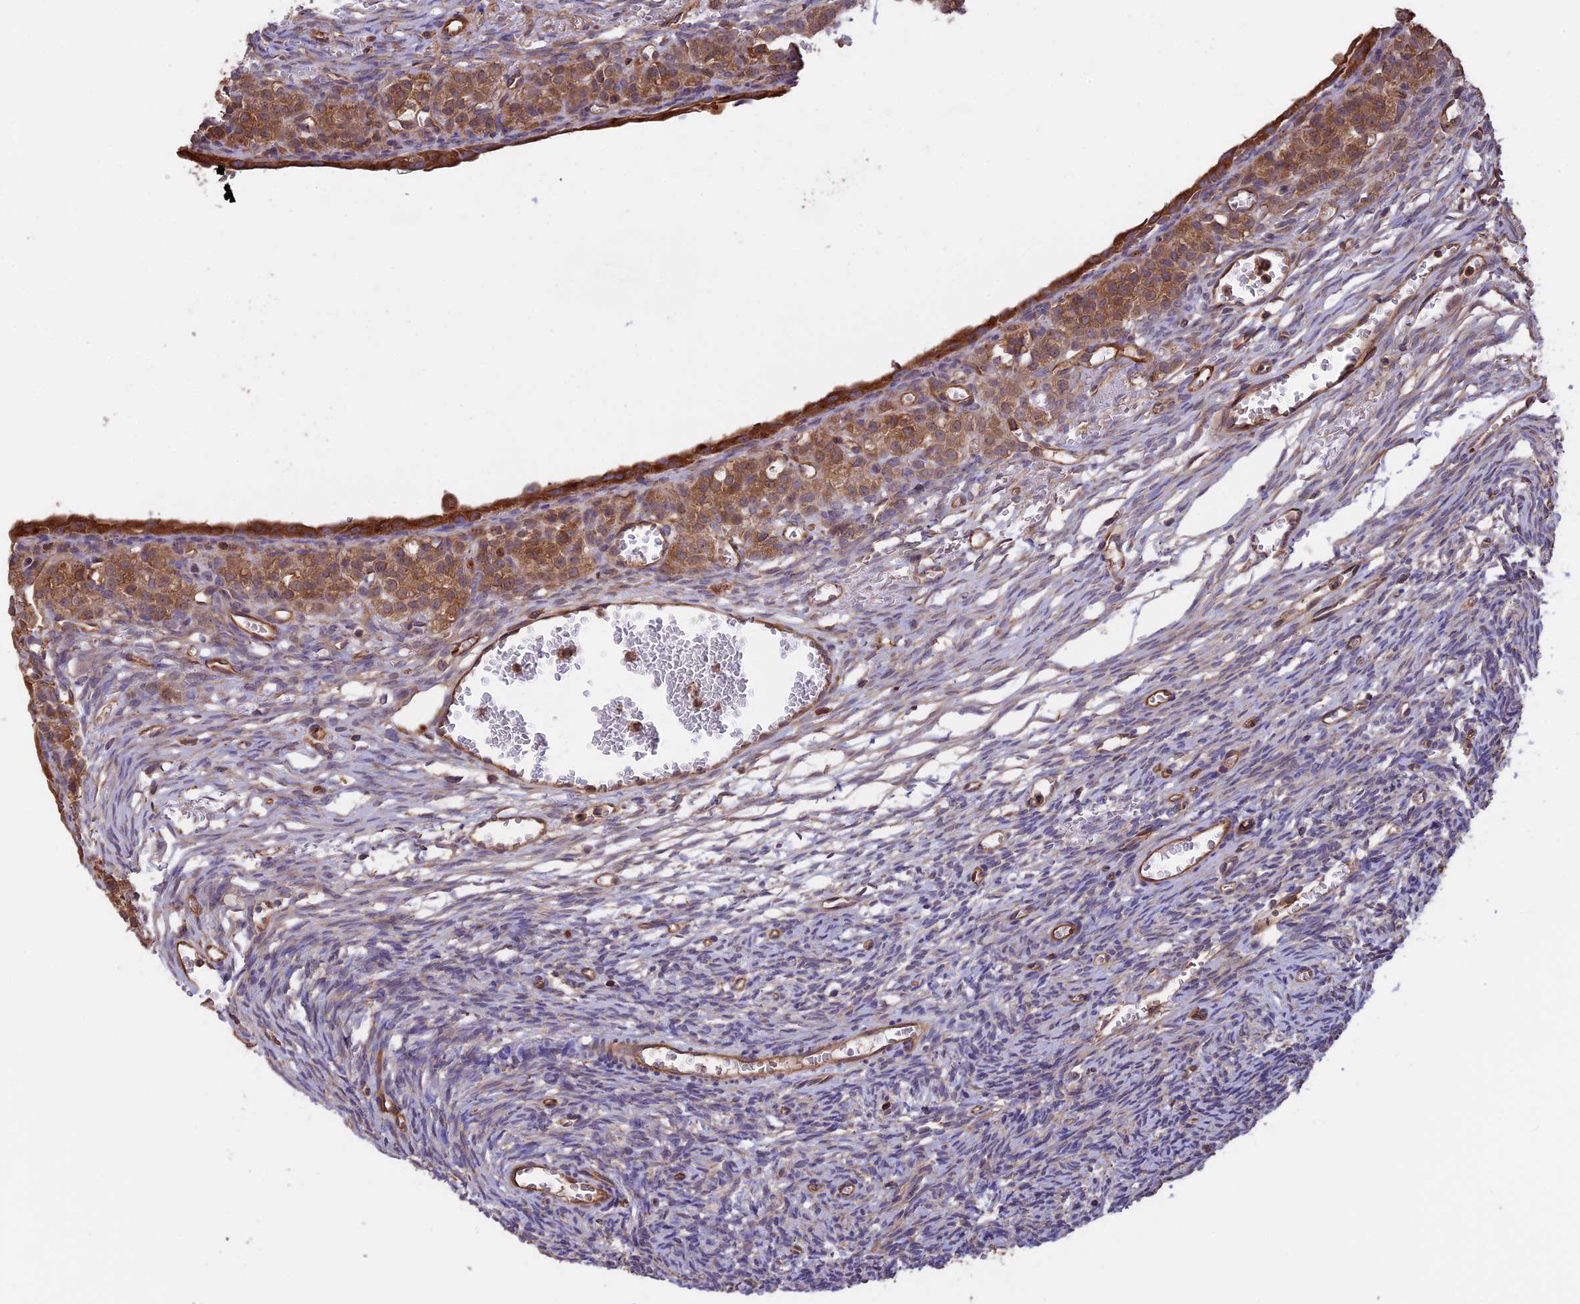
{"staining": {"intensity": "negative", "quantity": "none", "location": "none"}, "tissue": "ovary", "cell_type": "Ovarian stroma cells", "image_type": "normal", "snomed": [{"axis": "morphology", "description": "Normal tissue, NOS"}, {"axis": "topography", "description": "Ovary"}], "caption": "Immunohistochemistry (IHC) of normal human ovary displays no expression in ovarian stroma cells. Brightfield microscopy of immunohistochemistry stained with DAB (3,3'-diaminobenzidine) (brown) and hematoxylin (blue), captured at high magnification.", "gene": "GAS8", "patient": {"sex": "female", "age": 39}}